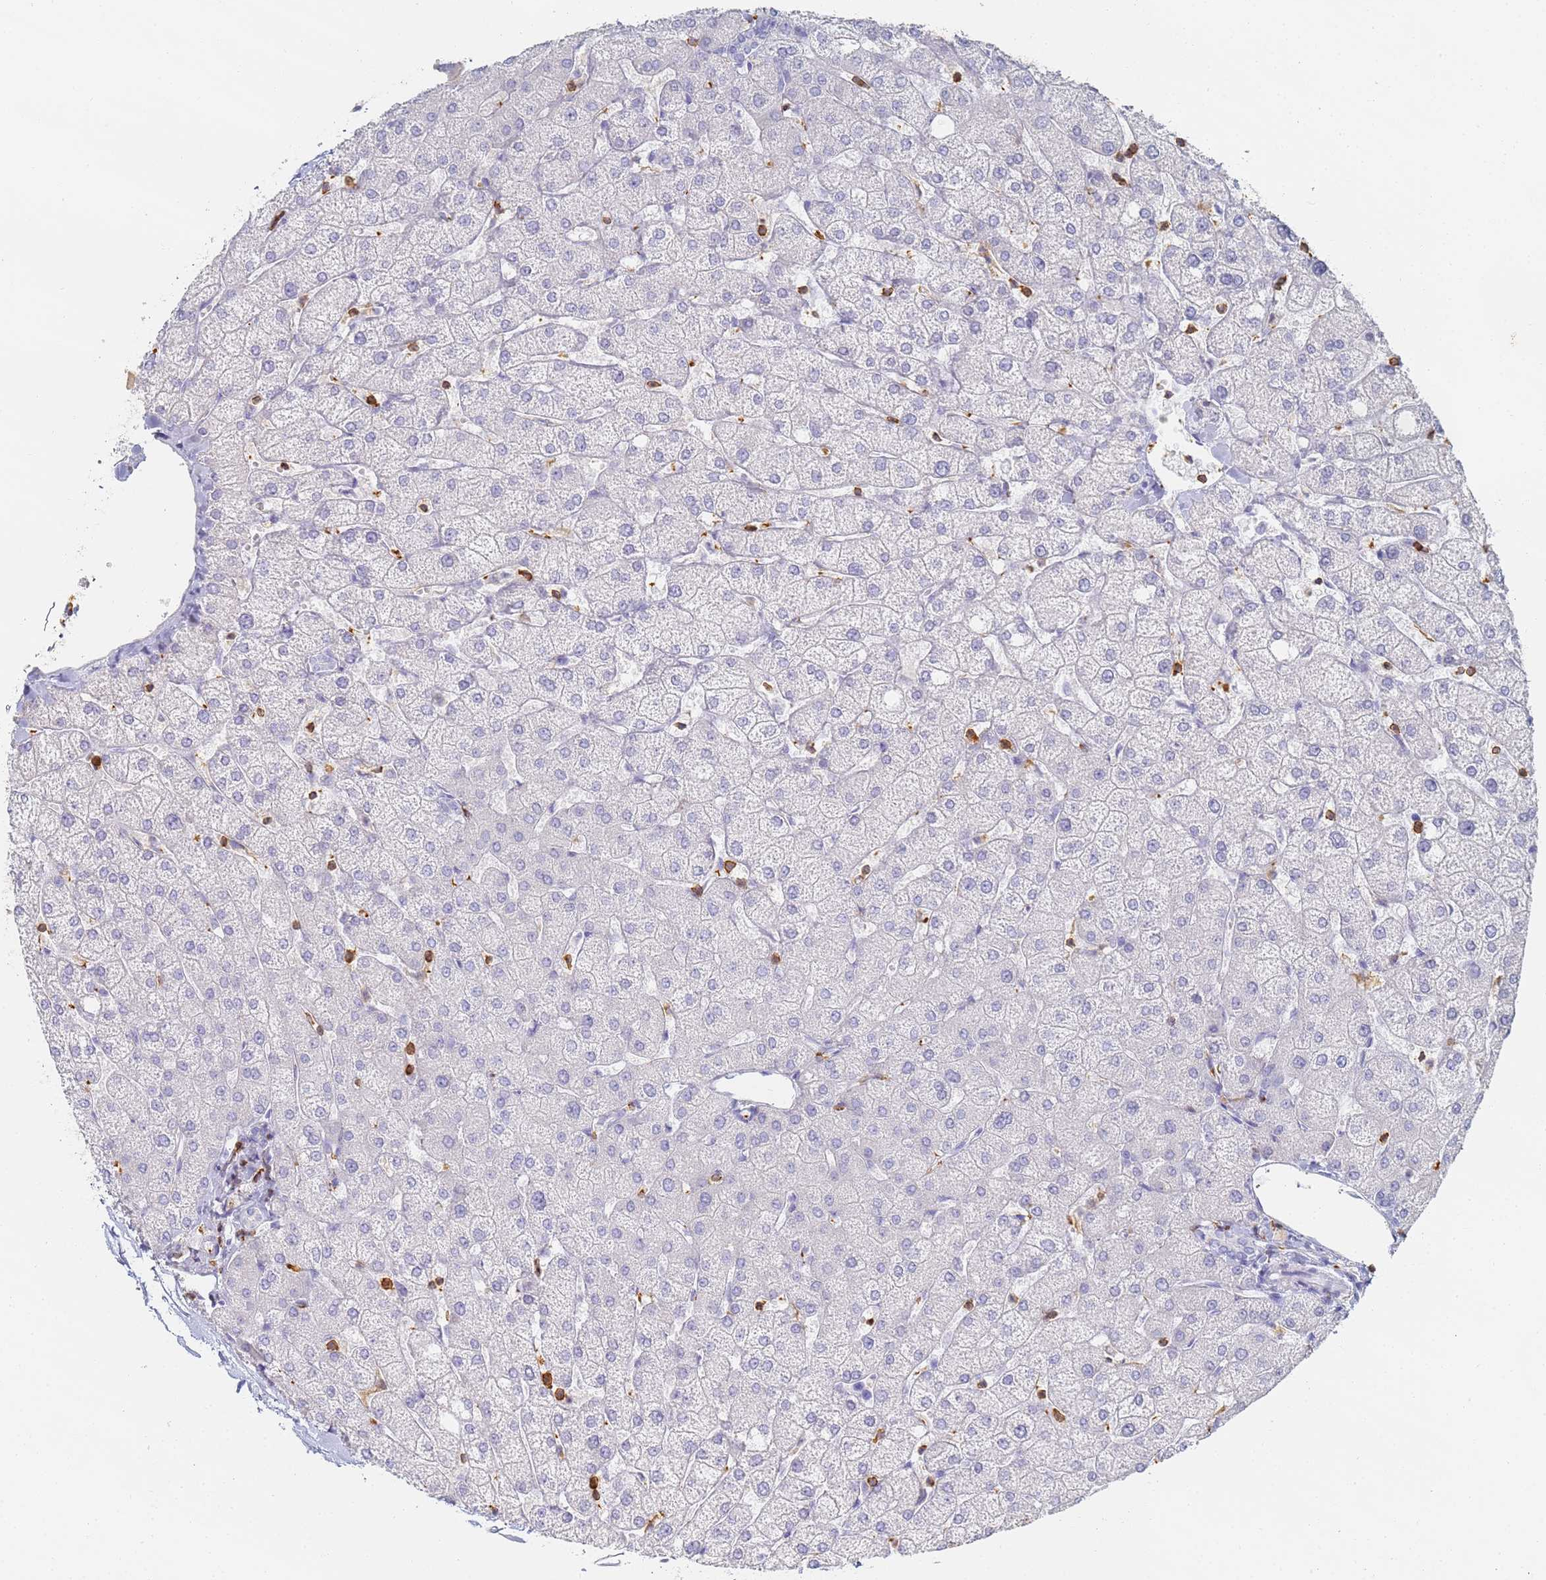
{"staining": {"intensity": "negative", "quantity": "none", "location": "none"}, "tissue": "liver", "cell_type": "Cholangiocytes", "image_type": "normal", "snomed": [{"axis": "morphology", "description": "Normal tissue, NOS"}, {"axis": "topography", "description": "Liver"}], "caption": "Immunohistochemistry histopathology image of benign human liver stained for a protein (brown), which displays no staining in cholangiocytes. The staining was performed using DAB (3,3'-diaminobenzidine) to visualize the protein expression in brown, while the nuclei were stained in blue with hematoxylin (Magnification: 20x).", "gene": "BIN2", "patient": {"sex": "female", "age": 54}}